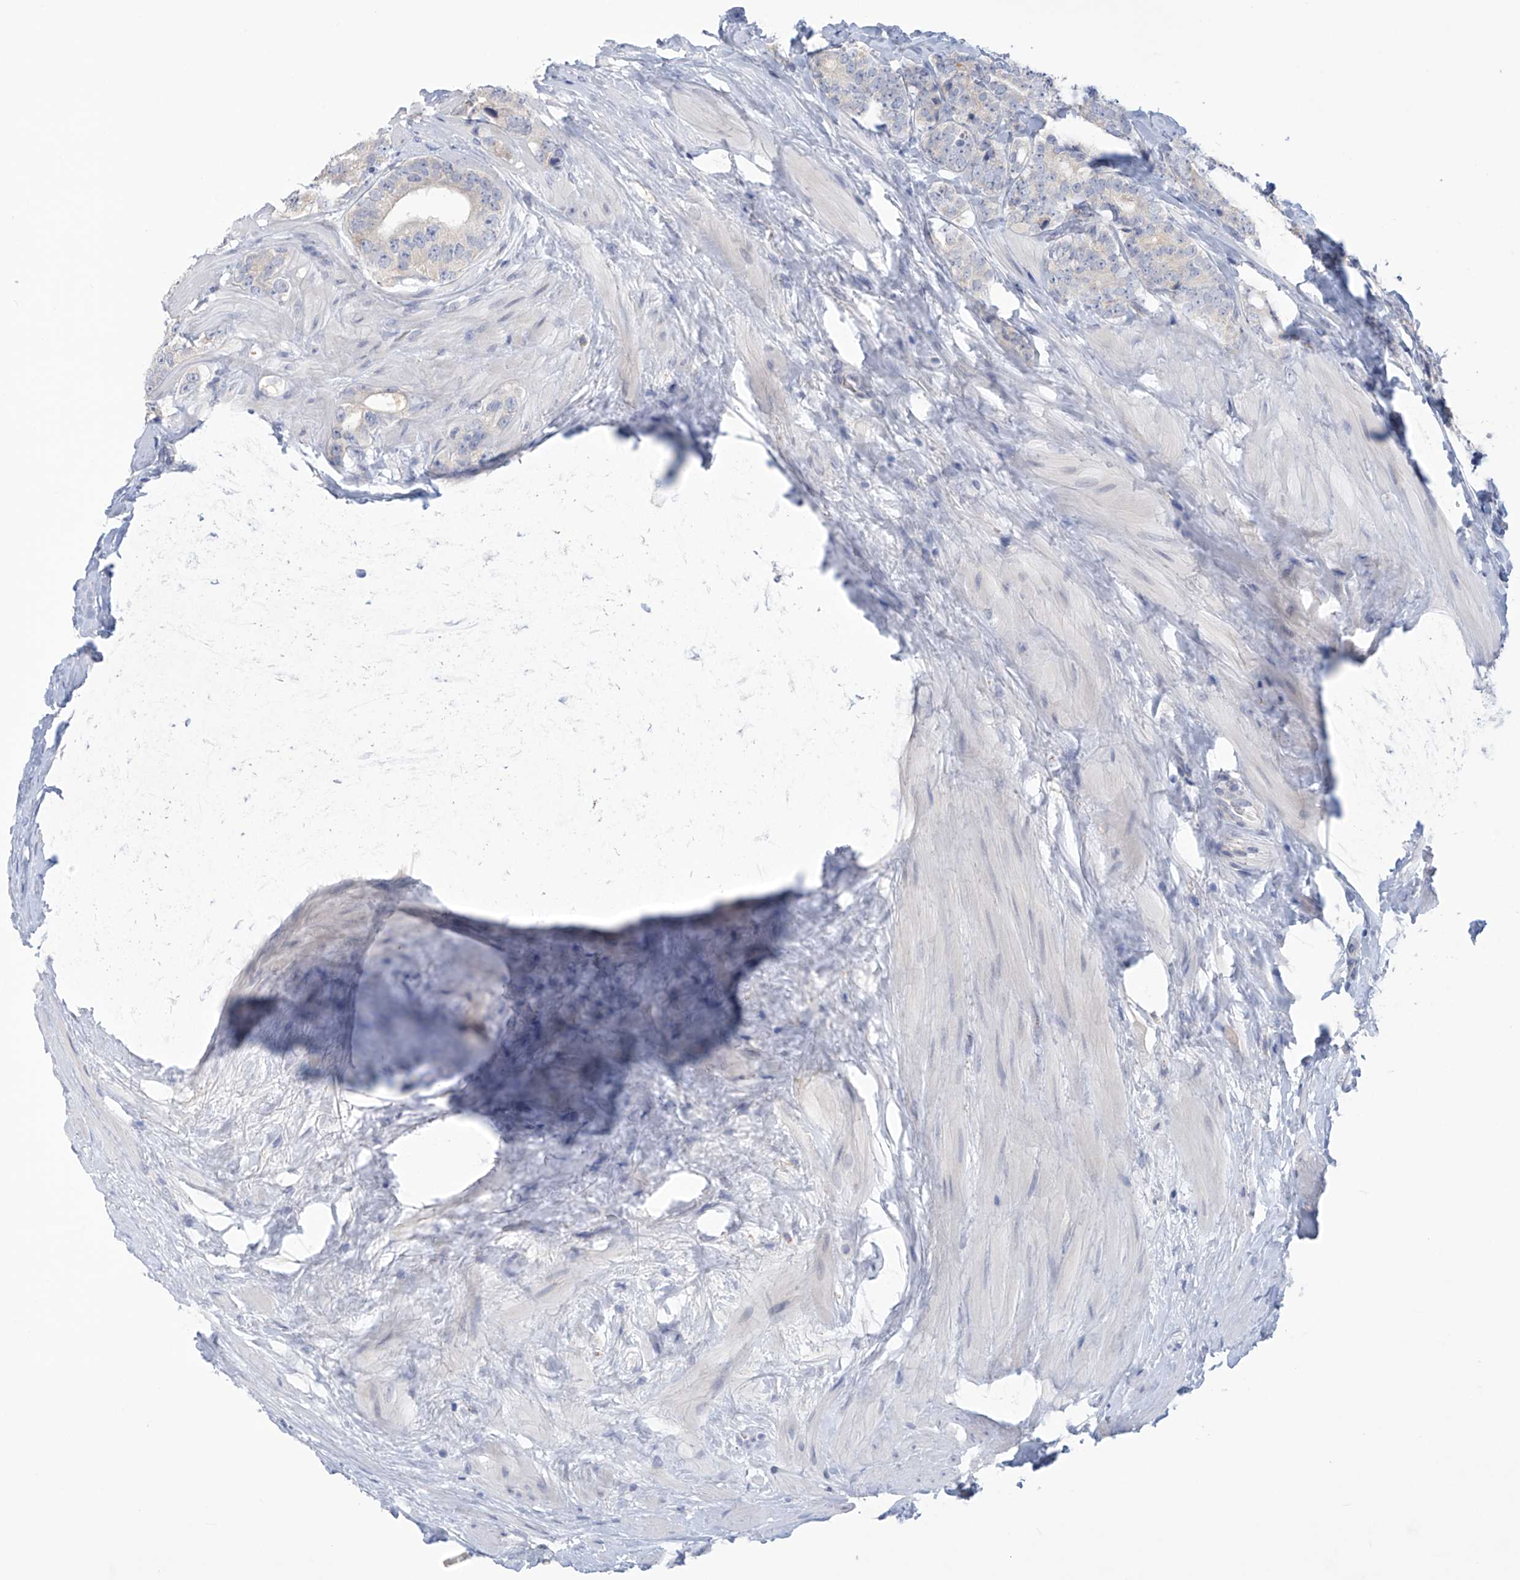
{"staining": {"intensity": "negative", "quantity": "none", "location": "none"}, "tissue": "prostate cancer", "cell_type": "Tumor cells", "image_type": "cancer", "snomed": [{"axis": "morphology", "description": "Adenocarcinoma, High grade"}, {"axis": "topography", "description": "Prostate"}], "caption": "A micrograph of prostate cancer (high-grade adenocarcinoma) stained for a protein exhibits no brown staining in tumor cells.", "gene": "IBA57", "patient": {"sex": "male", "age": 56}}